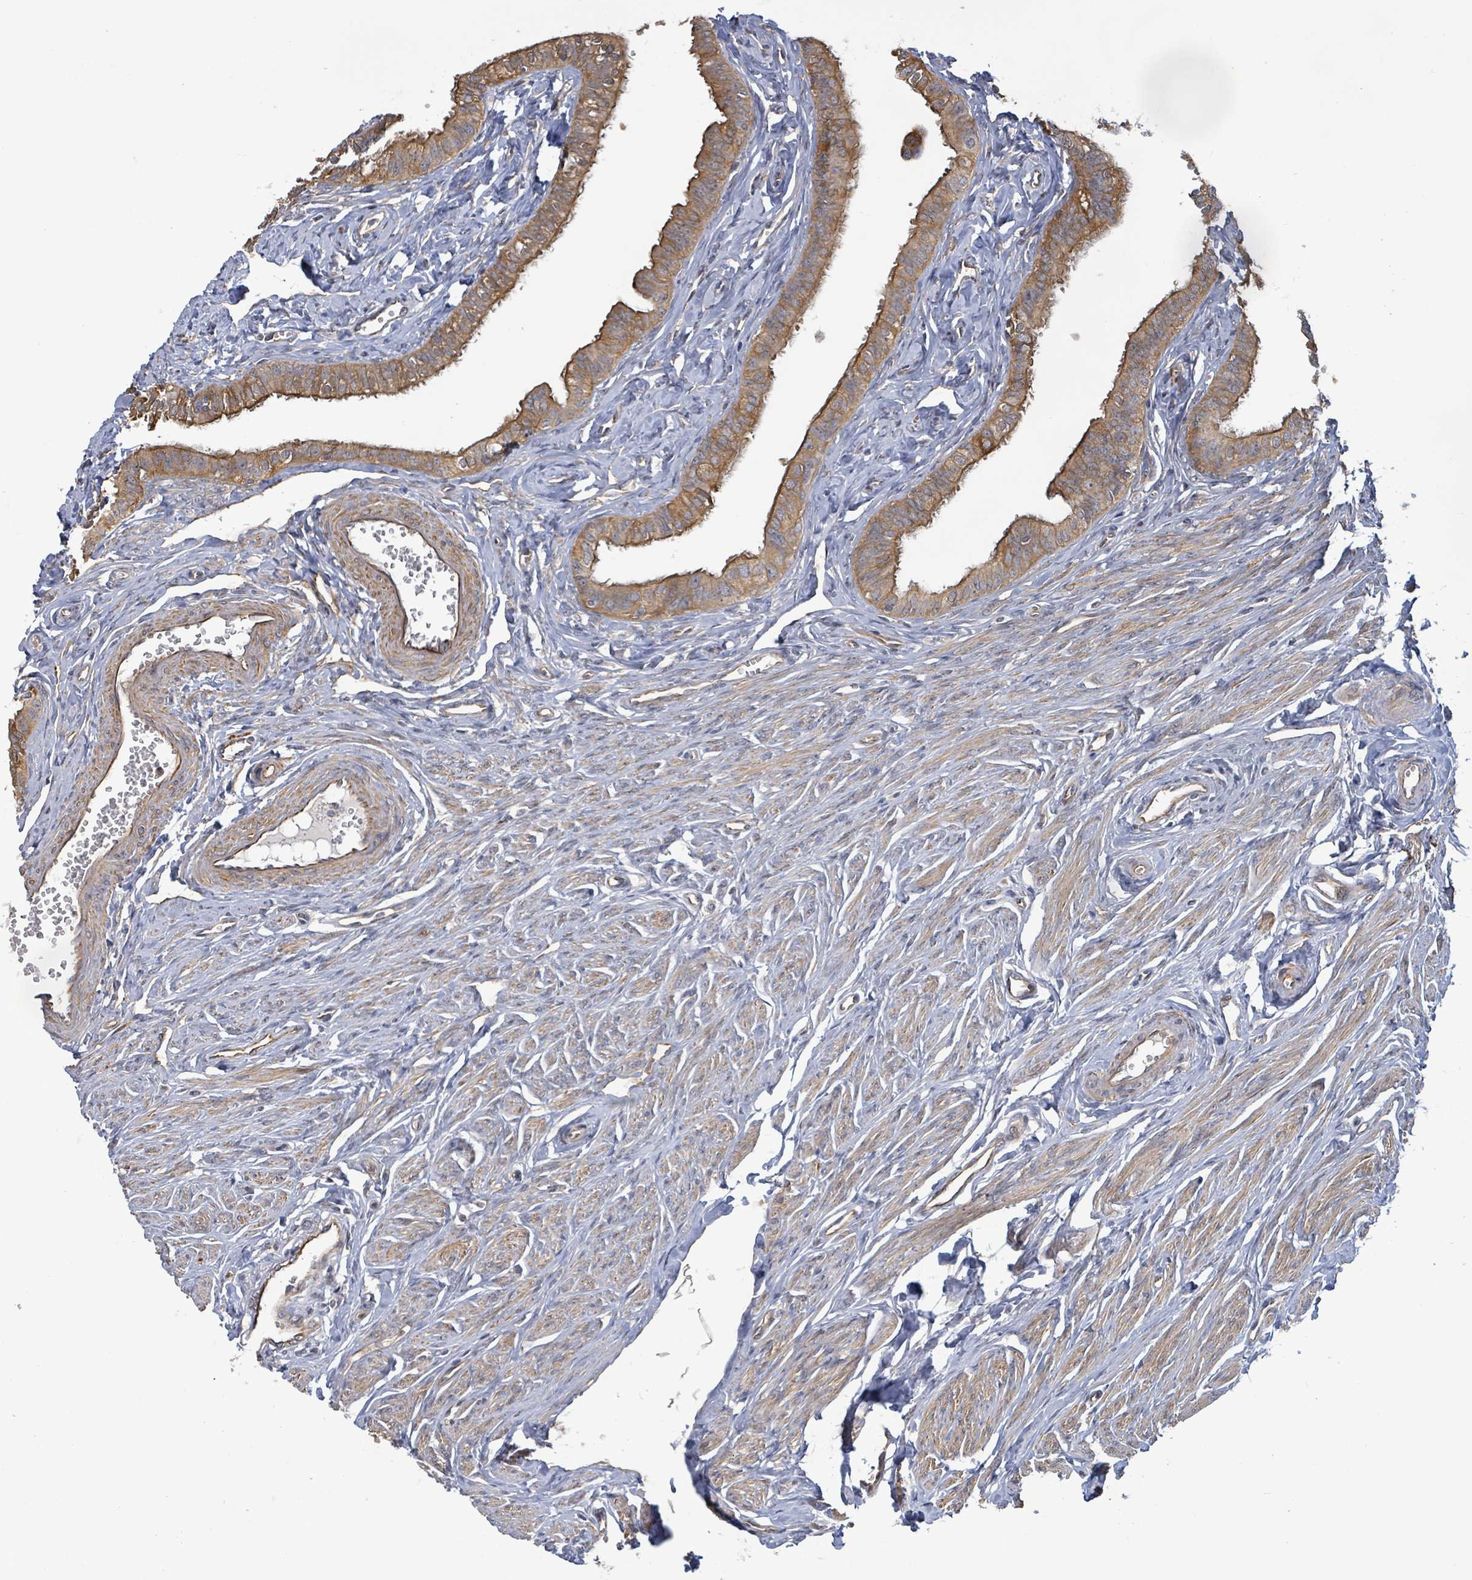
{"staining": {"intensity": "moderate", "quantity": ">75%", "location": "cytoplasmic/membranous"}, "tissue": "fallopian tube", "cell_type": "Glandular cells", "image_type": "normal", "snomed": [{"axis": "morphology", "description": "Normal tissue, NOS"}, {"axis": "morphology", "description": "Carcinoma, NOS"}, {"axis": "topography", "description": "Fallopian tube"}, {"axis": "topography", "description": "Ovary"}], "caption": "Protein expression analysis of unremarkable fallopian tube exhibits moderate cytoplasmic/membranous staining in approximately >75% of glandular cells. Immunohistochemistry stains the protein of interest in brown and the nuclei are stained blue.", "gene": "KBTBD11", "patient": {"sex": "female", "age": 59}}